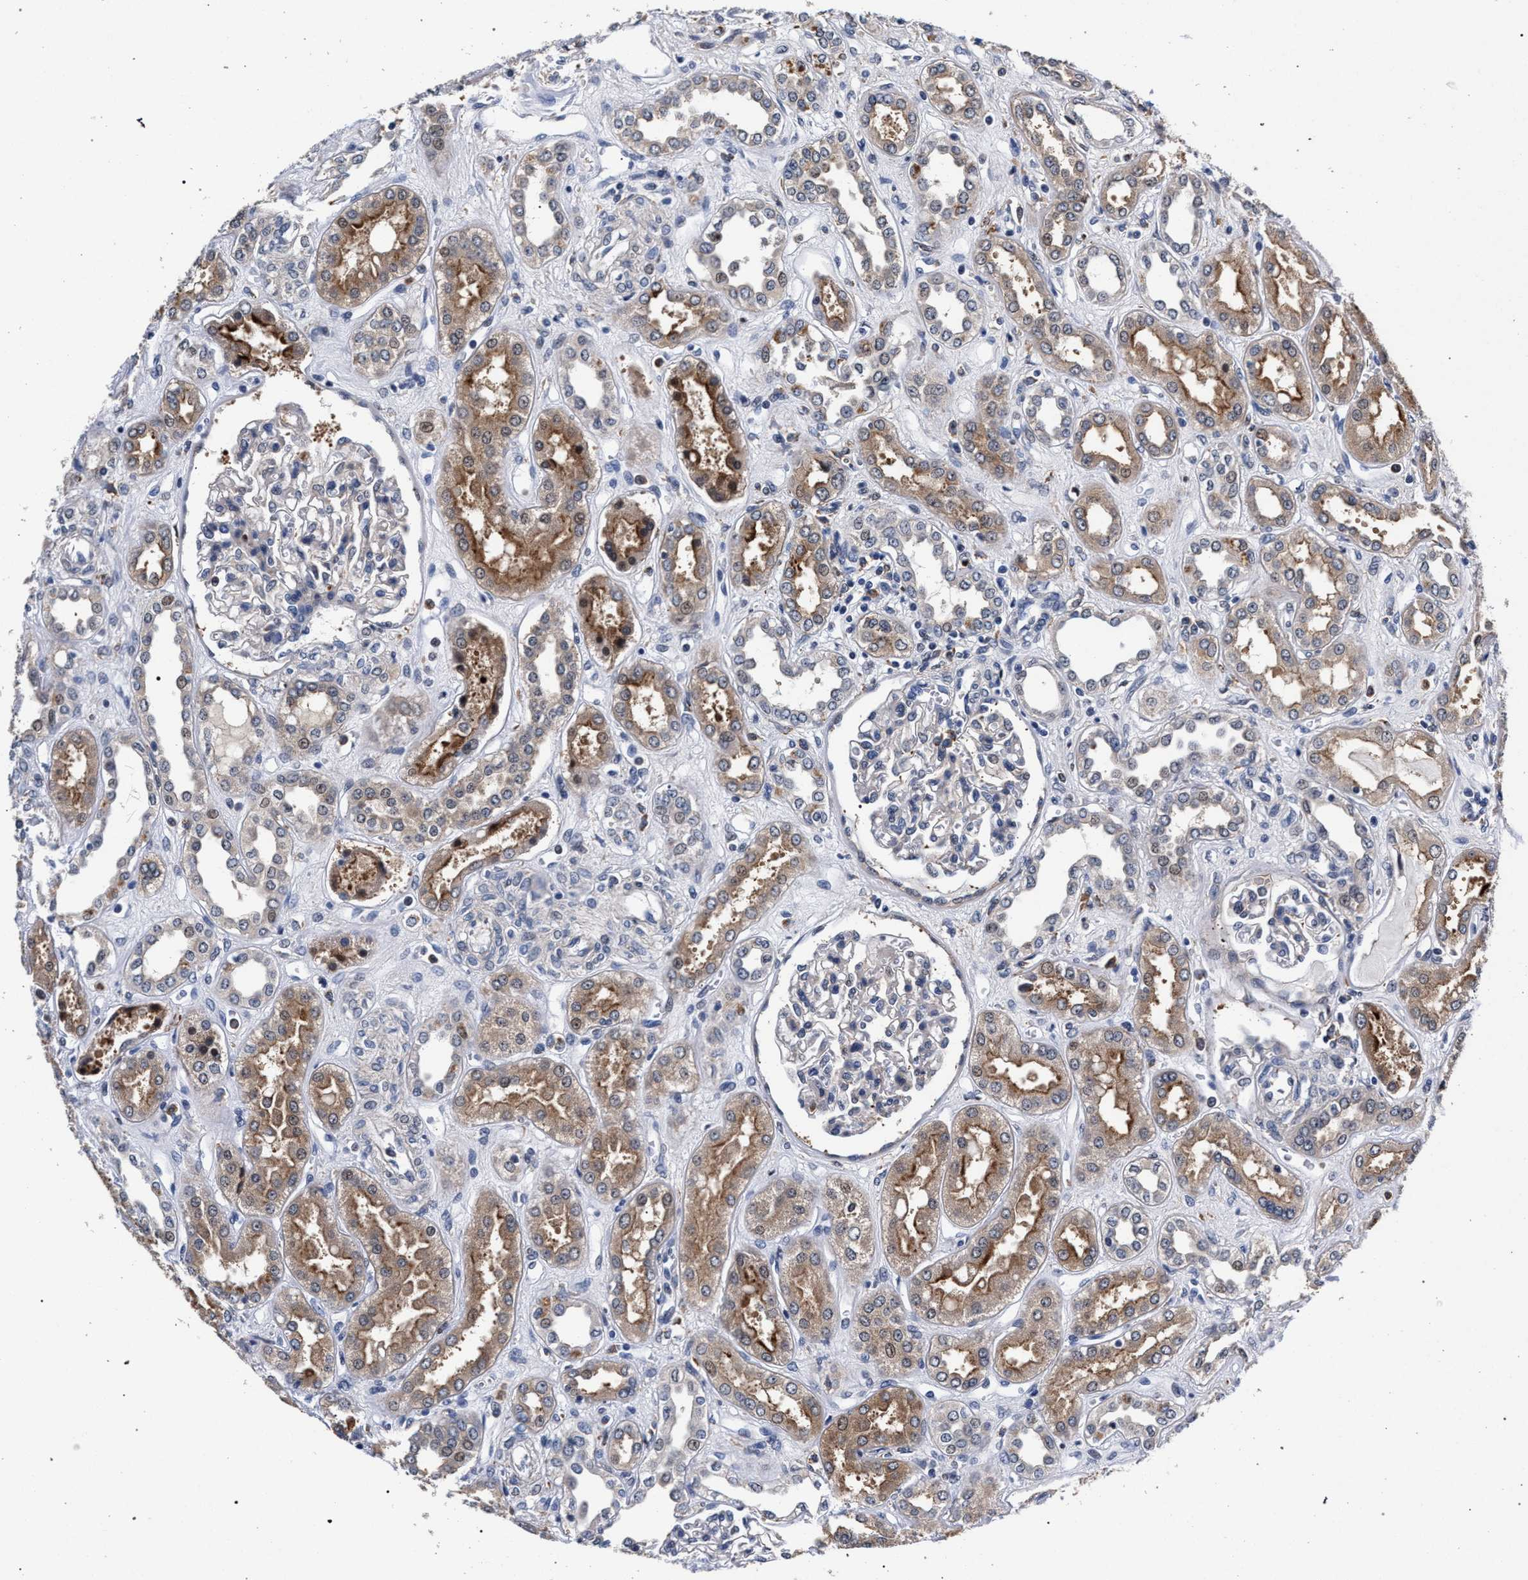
{"staining": {"intensity": "weak", "quantity": "<25%", "location": "cytoplasmic/membranous"}, "tissue": "kidney", "cell_type": "Cells in glomeruli", "image_type": "normal", "snomed": [{"axis": "morphology", "description": "Normal tissue, NOS"}, {"axis": "topography", "description": "Kidney"}], "caption": "This is a histopathology image of immunohistochemistry staining of normal kidney, which shows no staining in cells in glomeruli.", "gene": "ZNF462", "patient": {"sex": "male", "age": 59}}